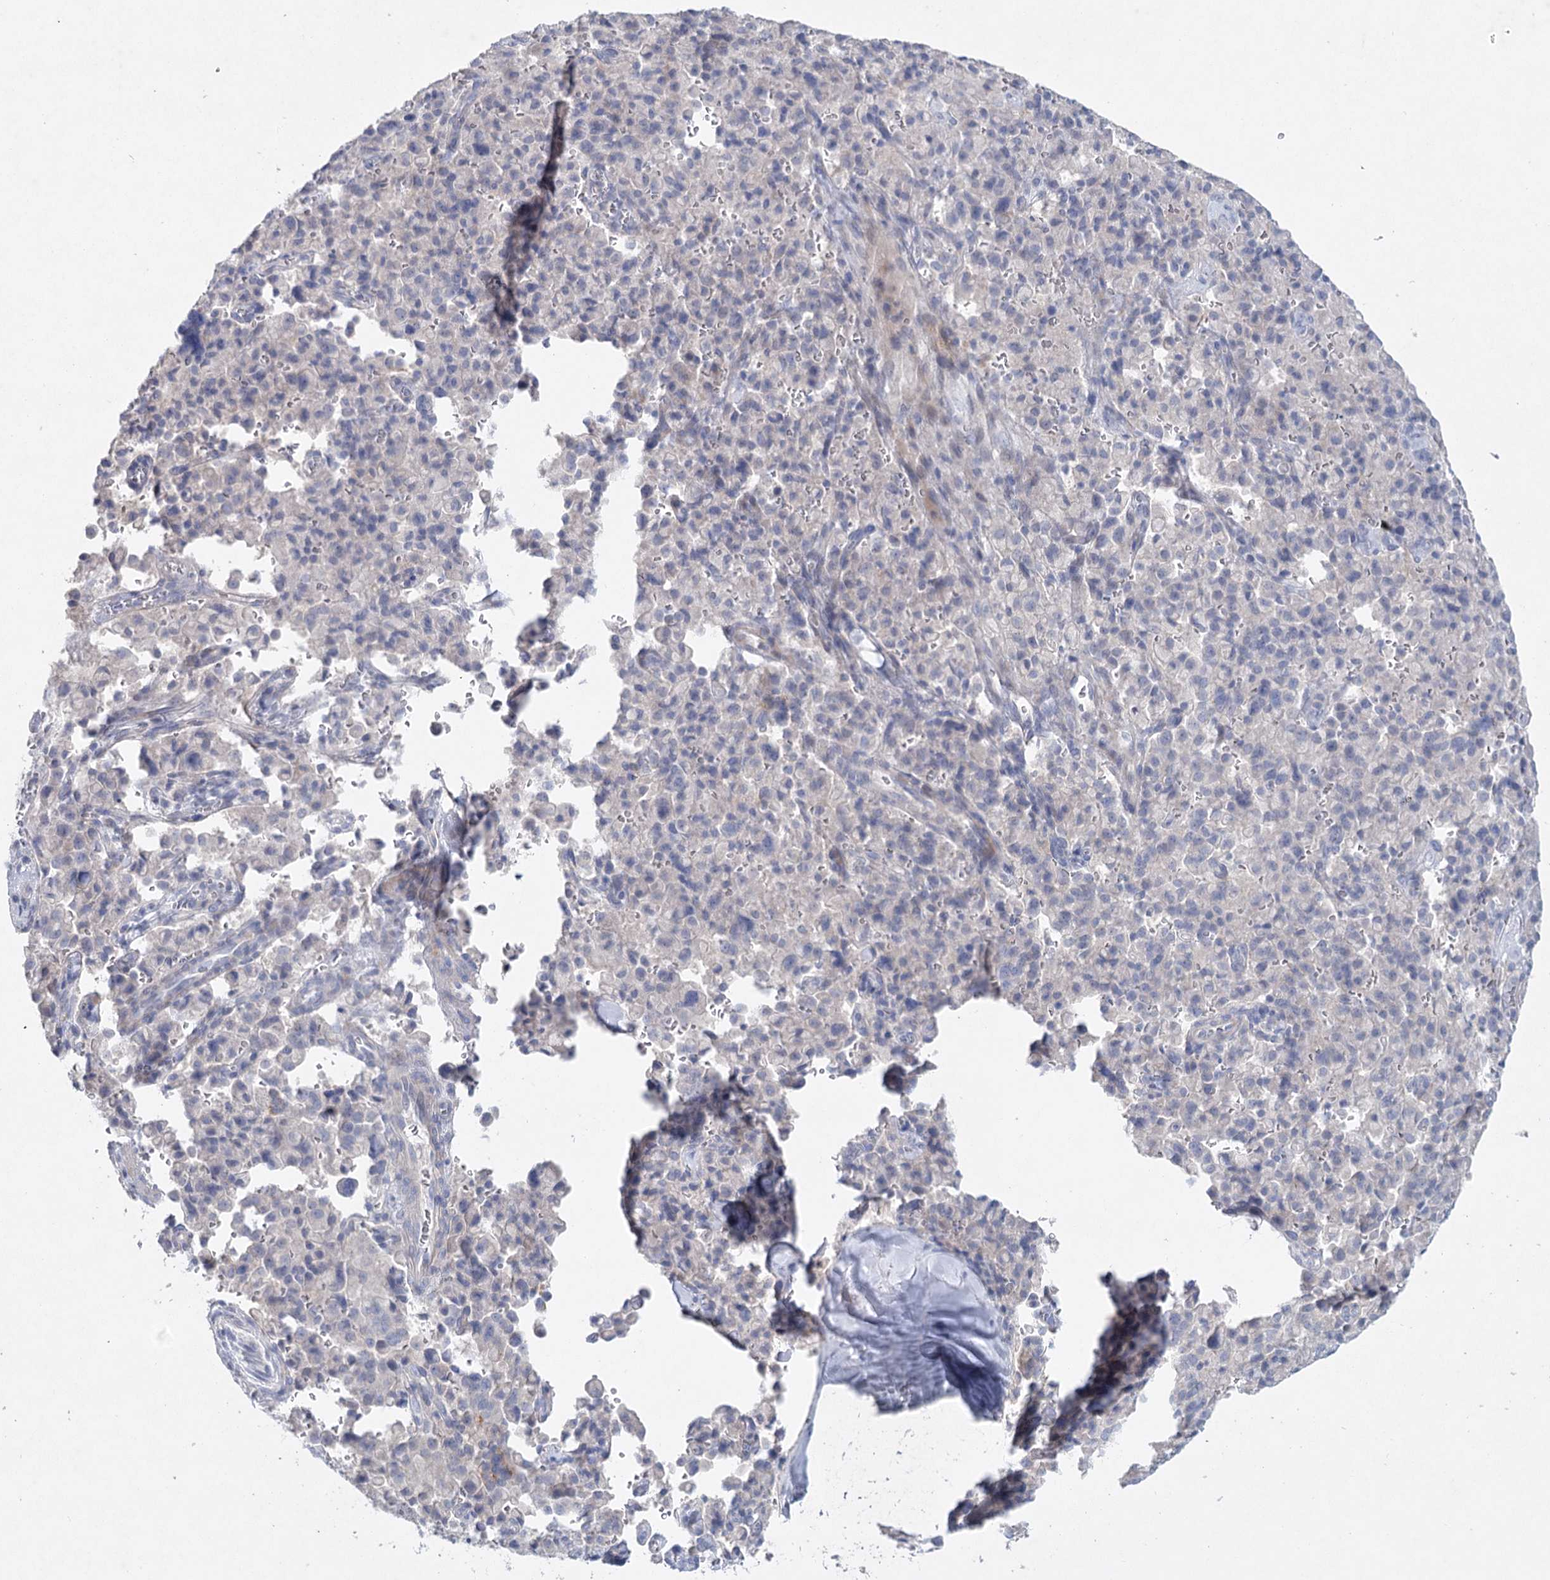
{"staining": {"intensity": "negative", "quantity": "none", "location": "none"}, "tissue": "pancreatic cancer", "cell_type": "Tumor cells", "image_type": "cancer", "snomed": [{"axis": "morphology", "description": "Adenocarcinoma, NOS"}, {"axis": "topography", "description": "Pancreas"}], "caption": "Photomicrograph shows no protein positivity in tumor cells of adenocarcinoma (pancreatic) tissue.", "gene": "MAP3K13", "patient": {"sex": "male", "age": 65}}